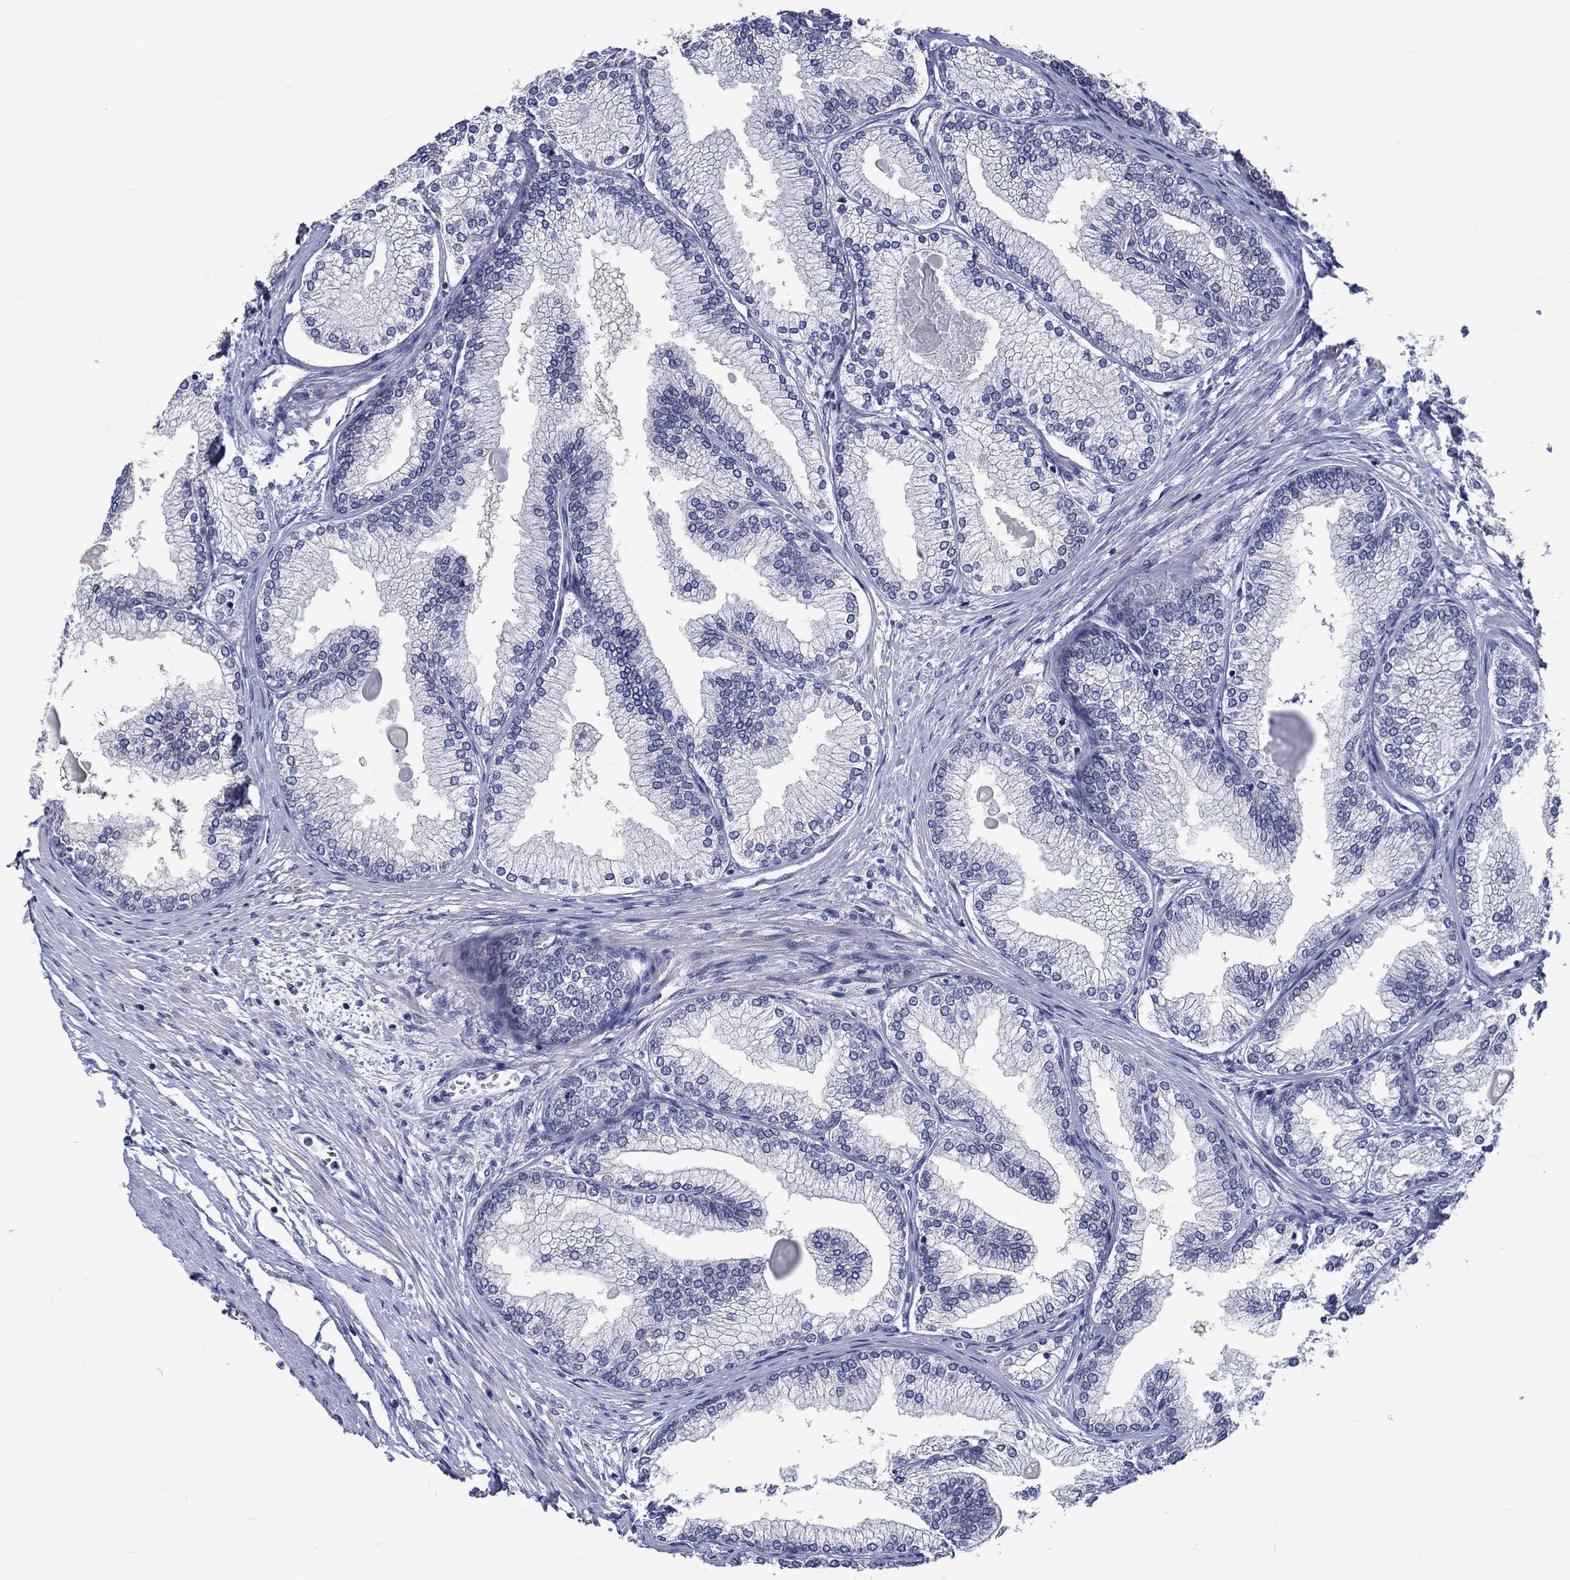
{"staining": {"intensity": "negative", "quantity": "none", "location": "none"}, "tissue": "prostate", "cell_type": "Glandular cells", "image_type": "normal", "snomed": [{"axis": "morphology", "description": "Normal tissue, NOS"}, {"axis": "topography", "description": "Prostate"}], "caption": "Image shows no protein expression in glandular cells of normal prostate.", "gene": "E2F8", "patient": {"sex": "male", "age": 72}}